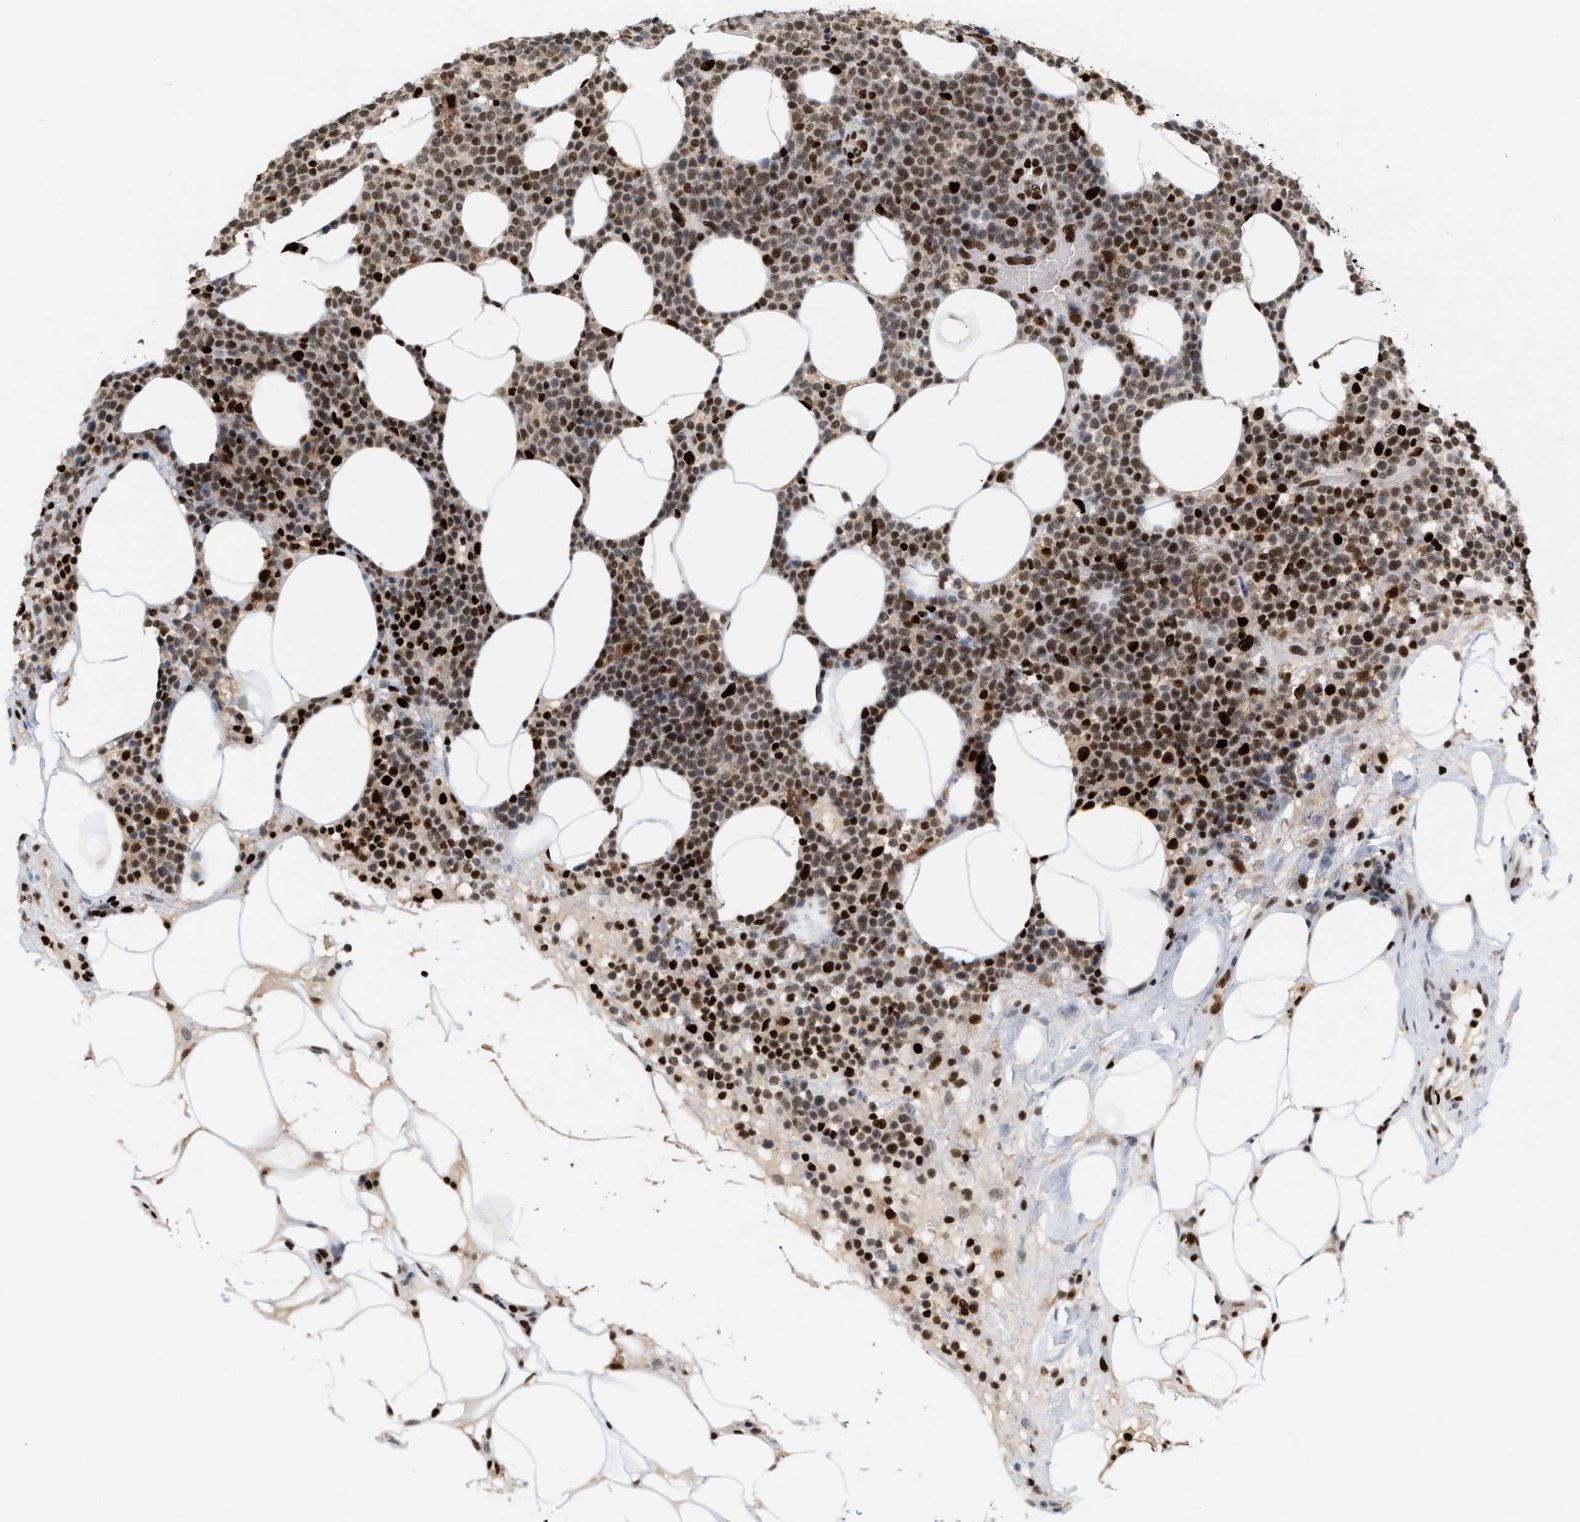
{"staining": {"intensity": "strong", "quantity": "25%-75%", "location": "nuclear"}, "tissue": "lymphoma", "cell_type": "Tumor cells", "image_type": "cancer", "snomed": [{"axis": "morphology", "description": "Malignant lymphoma, non-Hodgkin's type, High grade"}, {"axis": "topography", "description": "Lymph node"}], "caption": "DAB (3,3'-diaminobenzidine) immunohistochemical staining of lymphoma shows strong nuclear protein expression in approximately 25%-75% of tumor cells. (DAB = brown stain, brightfield microscopy at high magnification).", "gene": "RNASEK-C17orf49", "patient": {"sex": "male", "age": 61}}